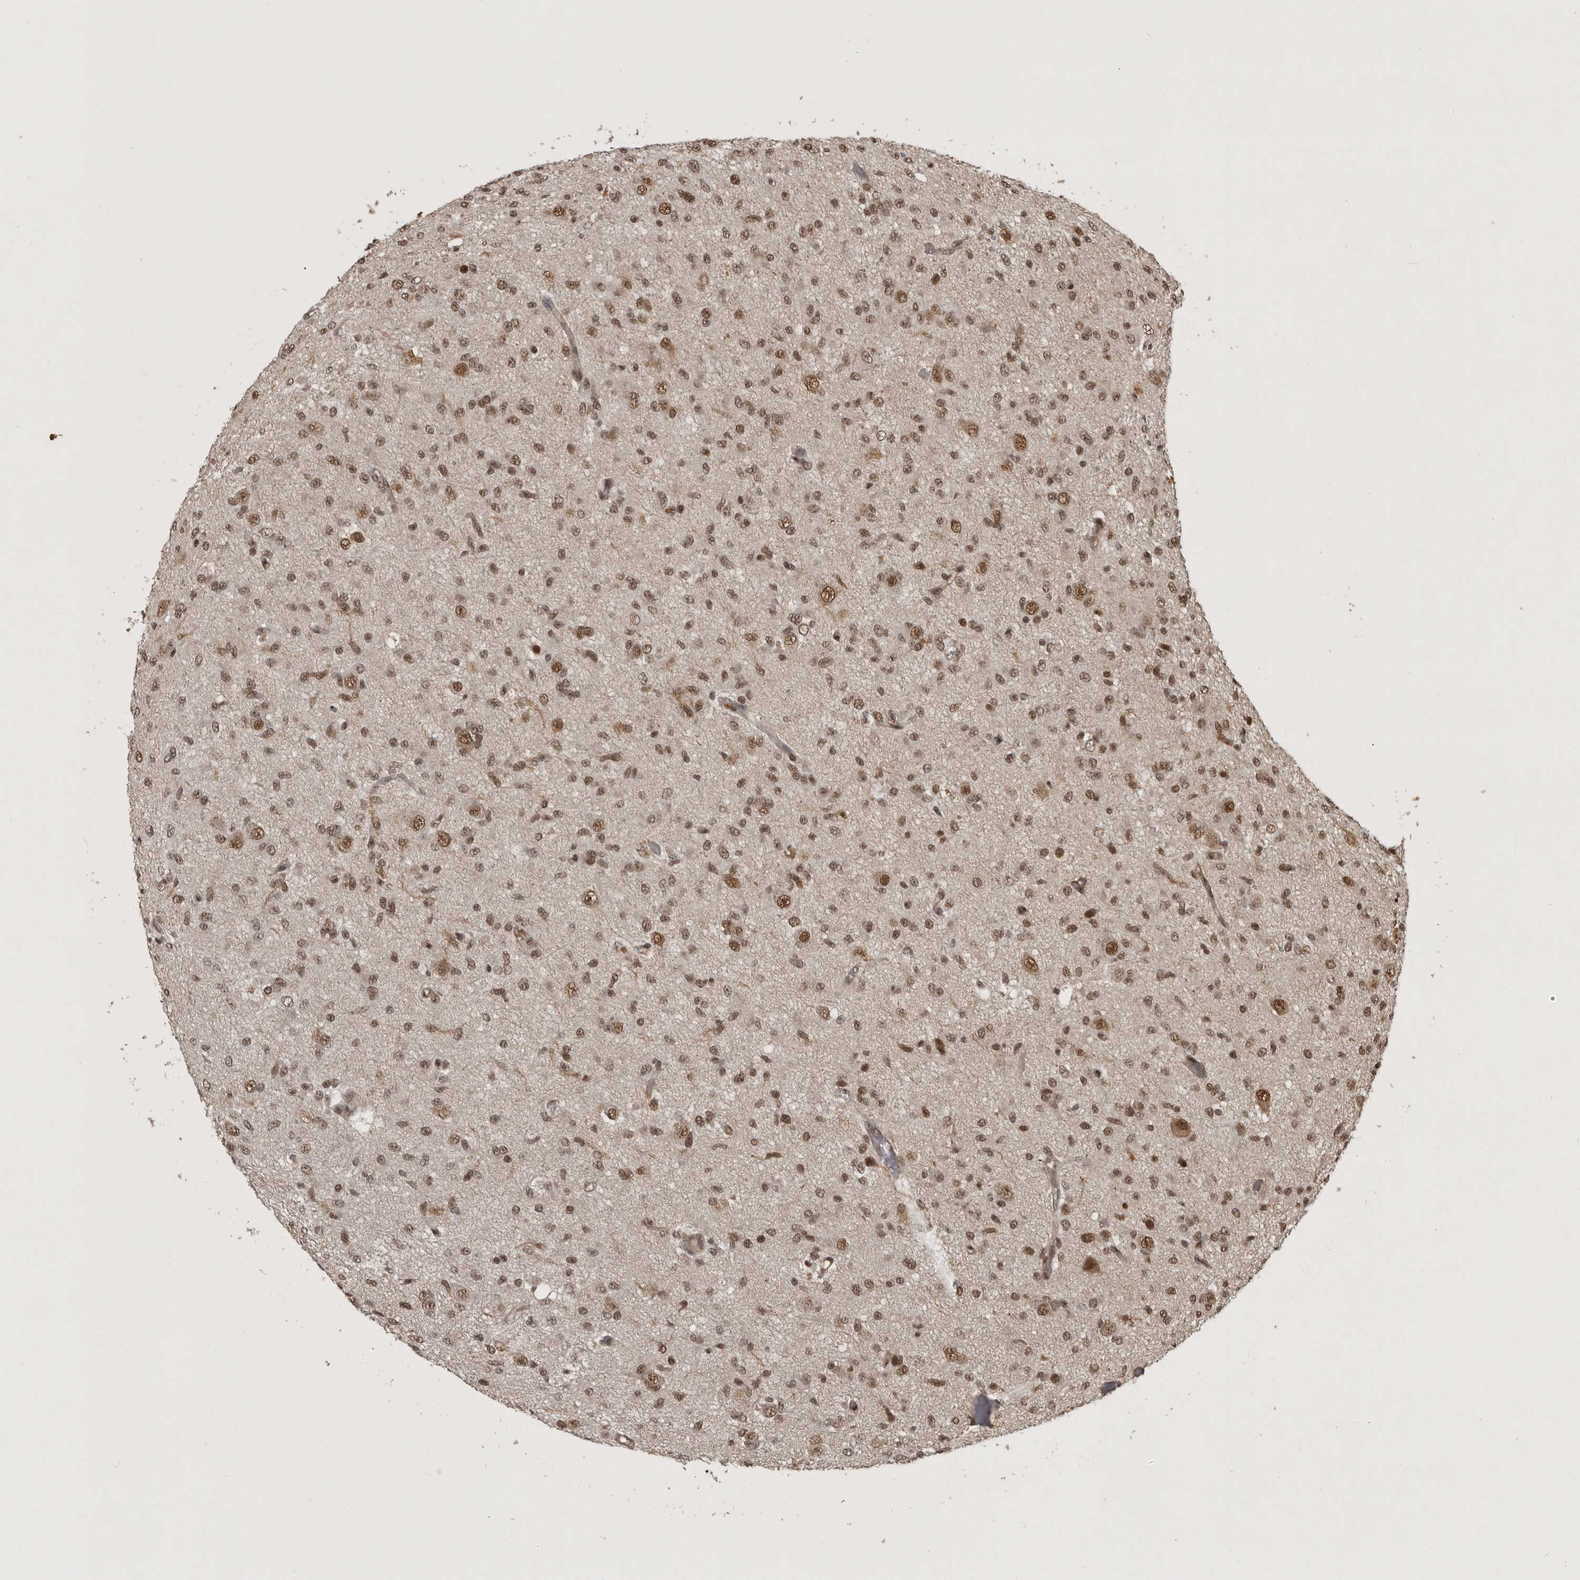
{"staining": {"intensity": "moderate", "quantity": ">75%", "location": "nuclear"}, "tissue": "glioma", "cell_type": "Tumor cells", "image_type": "cancer", "snomed": [{"axis": "morphology", "description": "Glioma, malignant, High grade"}, {"axis": "topography", "description": "Brain"}], "caption": "Immunohistochemistry (IHC) image of neoplastic tissue: glioma stained using immunohistochemistry demonstrates medium levels of moderate protein expression localized specifically in the nuclear of tumor cells, appearing as a nuclear brown color.", "gene": "CBLL1", "patient": {"sex": "female", "age": 59}}